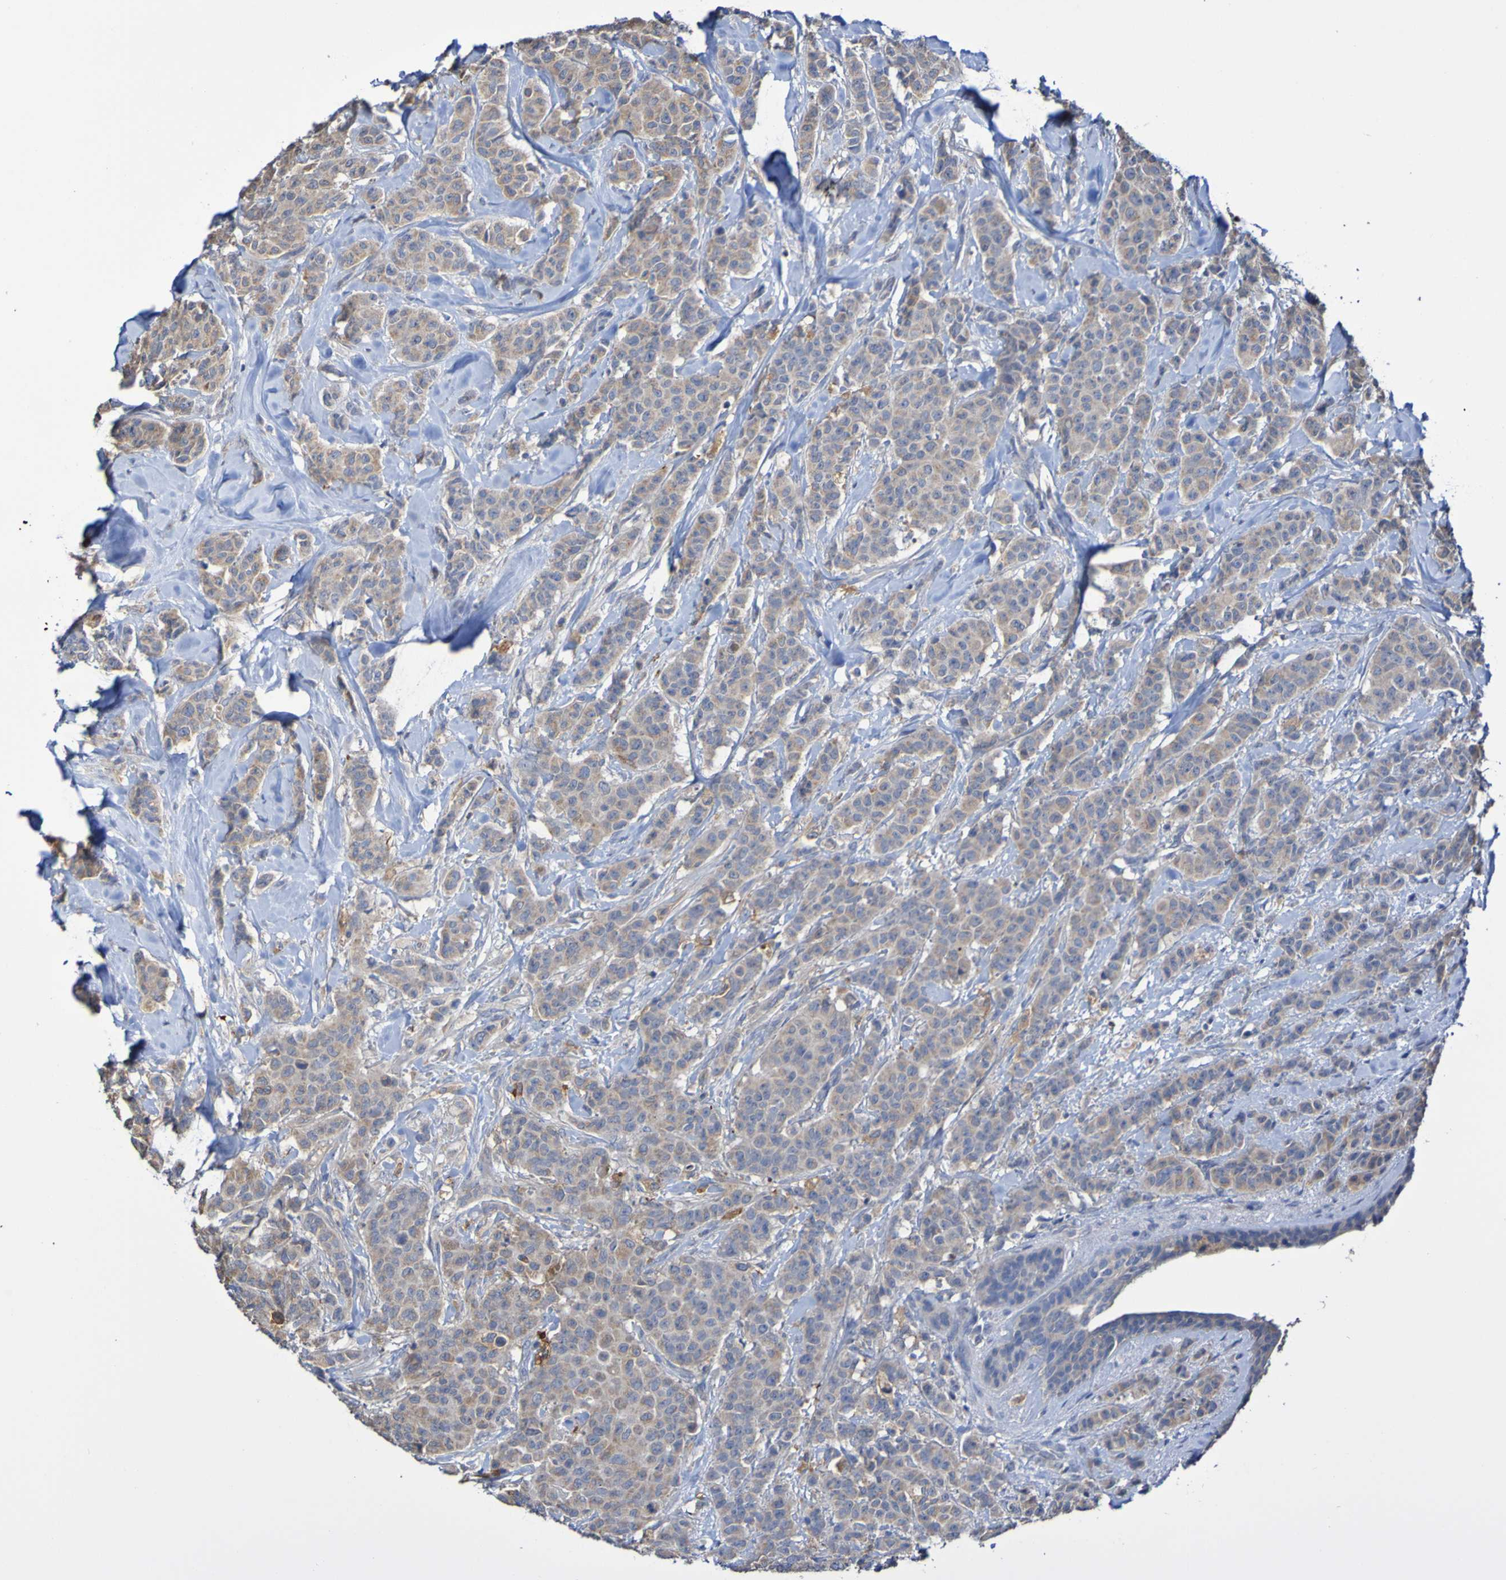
{"staining": {"intensity": "weak", "quantity": ">75%", "location": "cytoplasmic/membranous"}, "tissue": "breast cancer", "cell_type": "Tumor cells", "image_type": "cancer", "snomed": [{"axis": "morphology", "description": "Normal tissue, NOS"}, {"axis": "morphology", "description": "Duct carcinoma"}, {"axis": "topography", "description": "Breast"}], "caption": "Protein analysis of breast cancer (invasive ductal carcinoma) tissue displays weak cytoplasmic/membranous expression in about >75% of tumor cells. The staining is performed using DAB (3,3'-diaminobenzidine) brown chromogen to label protein expression. The nuclei are counter-stained blue using hematoxylin.", "gene": "PHYH", "patient": {"sex": "female", "age": 40}}